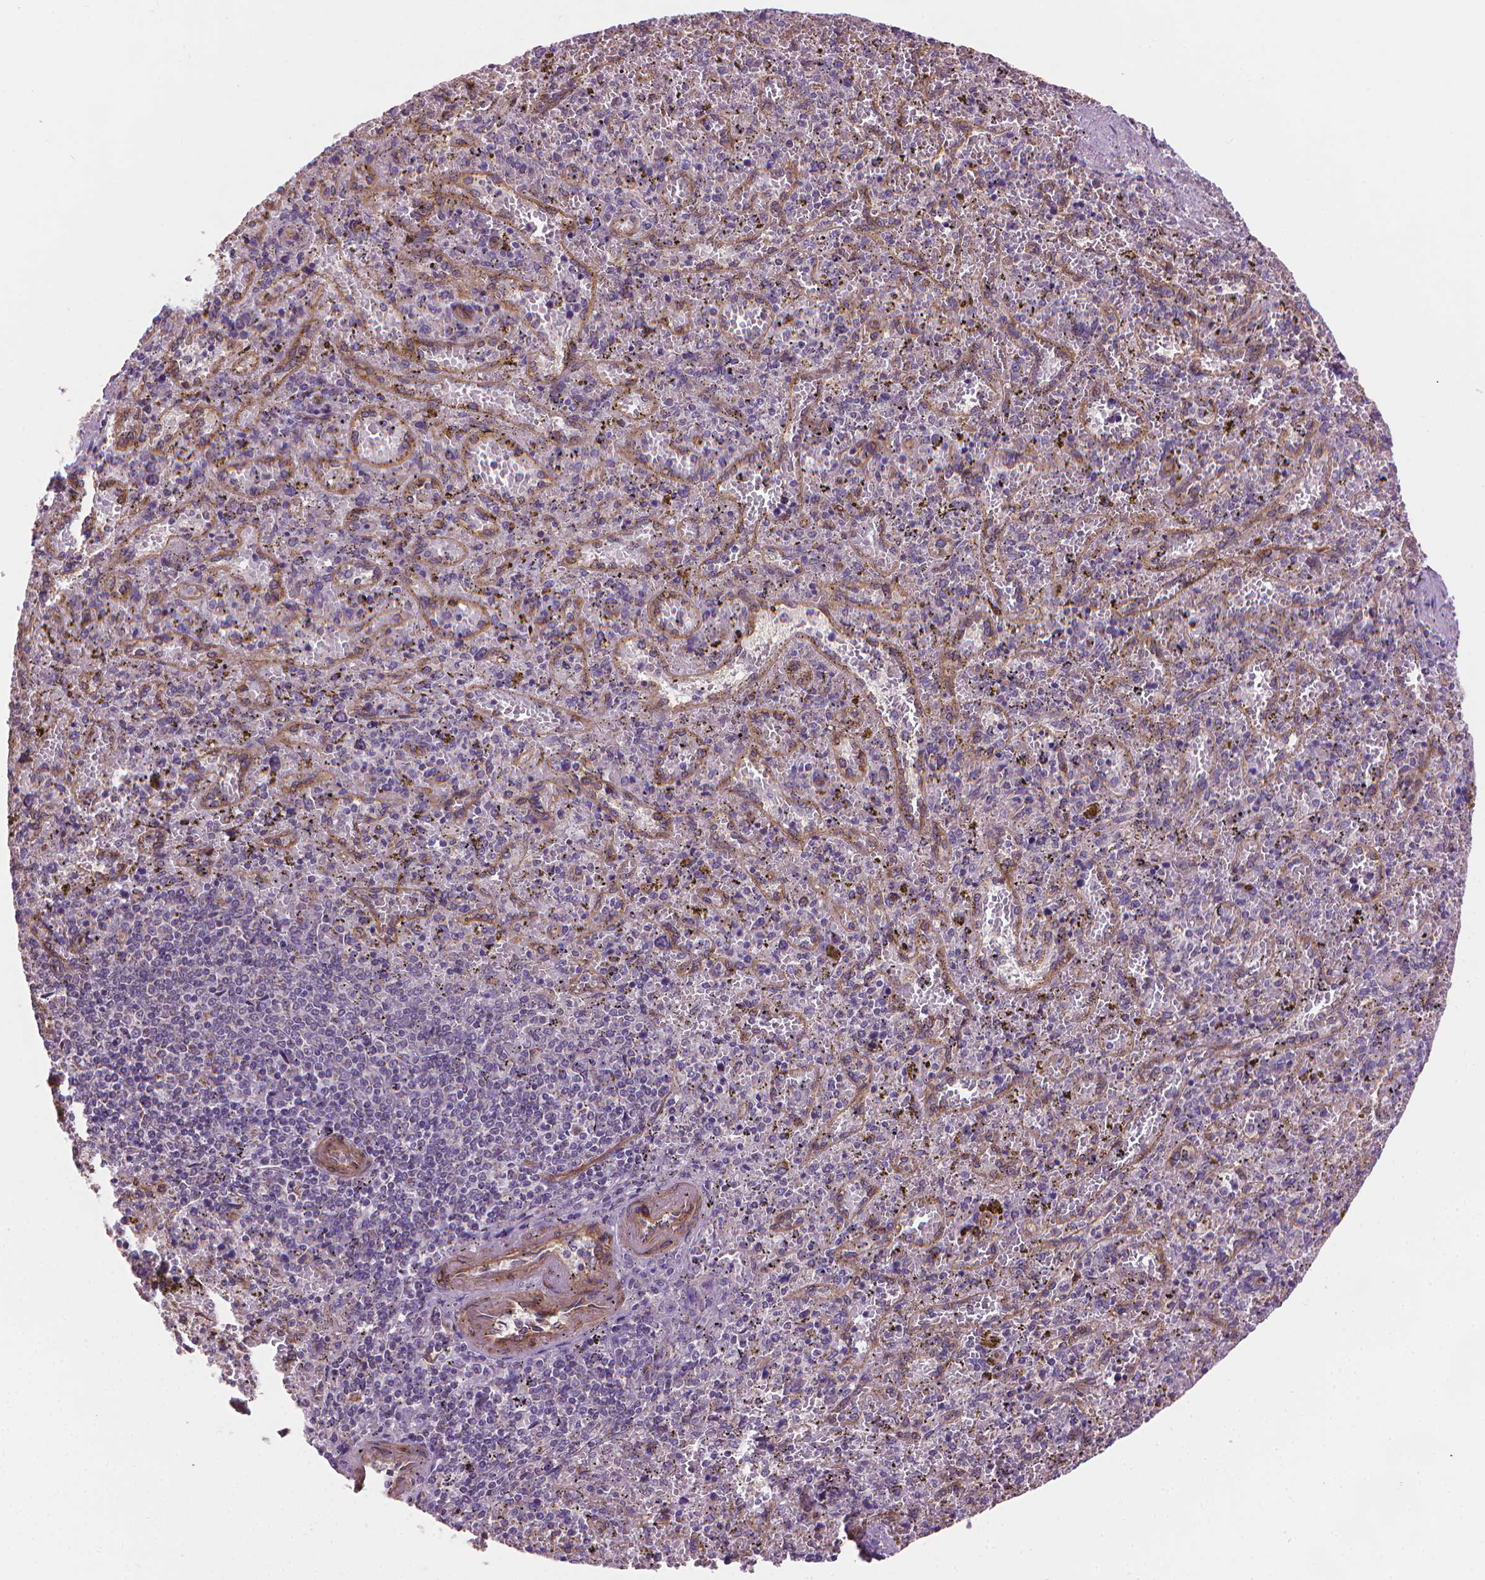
{"staining": {"intensity": "negative", "quantity": "none", "location": "none"}, "tissue": "spleen", "cell_type": "Cells in red pulp", "image_type": "normal", "snomed": [{"axis": "morphology", "description": "Normal tissue, NOS"}, {"axis": "topography", "description": "Spleen"}], "caption": "Cells in red pulp are negative for brown protein staining in unremarkable spleen.", "gene": "TTC29", "patient": {"sex": "female", "age": 50}}